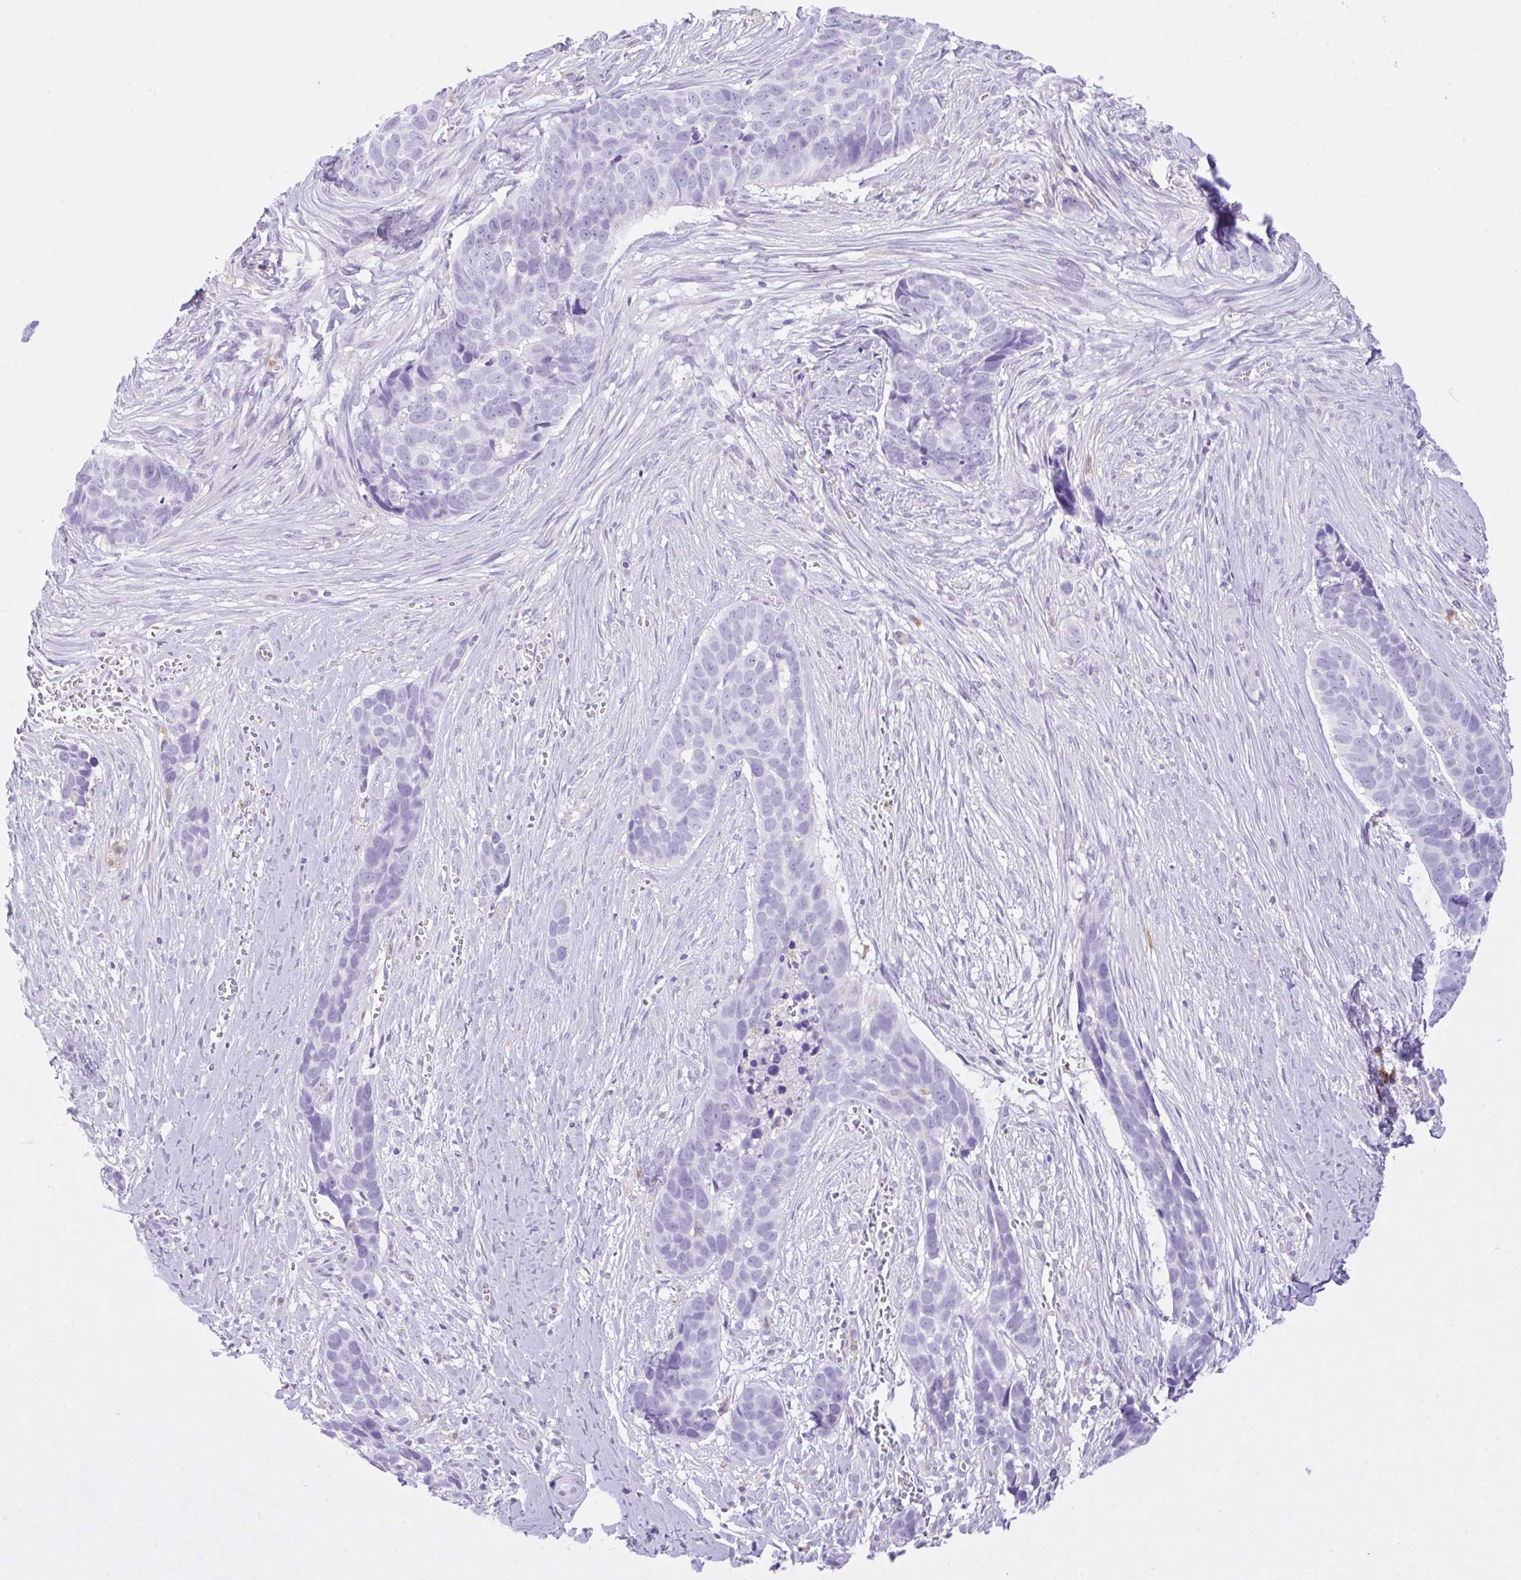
{"staining": {"intensity": "negative", "quantity": "none", "location": "none"}, "tissue": "skin cancer", "cell_type": "Tumor cells", "image_type": "cancer", "snomed": [{"axis": "morphology", "description": "Basal cell carcinoma"}, {"axis": "topography", "description": "Skin"}], "caption": "DAB immunohistochemical staining of human skin basal cell carcinoma displays no significant staining in tumor cells. (Immunohistochemistry, brightfield microscopy, high magnification).", "gene": "NCF1", "patient": {"sex": "female", "age": 82}}